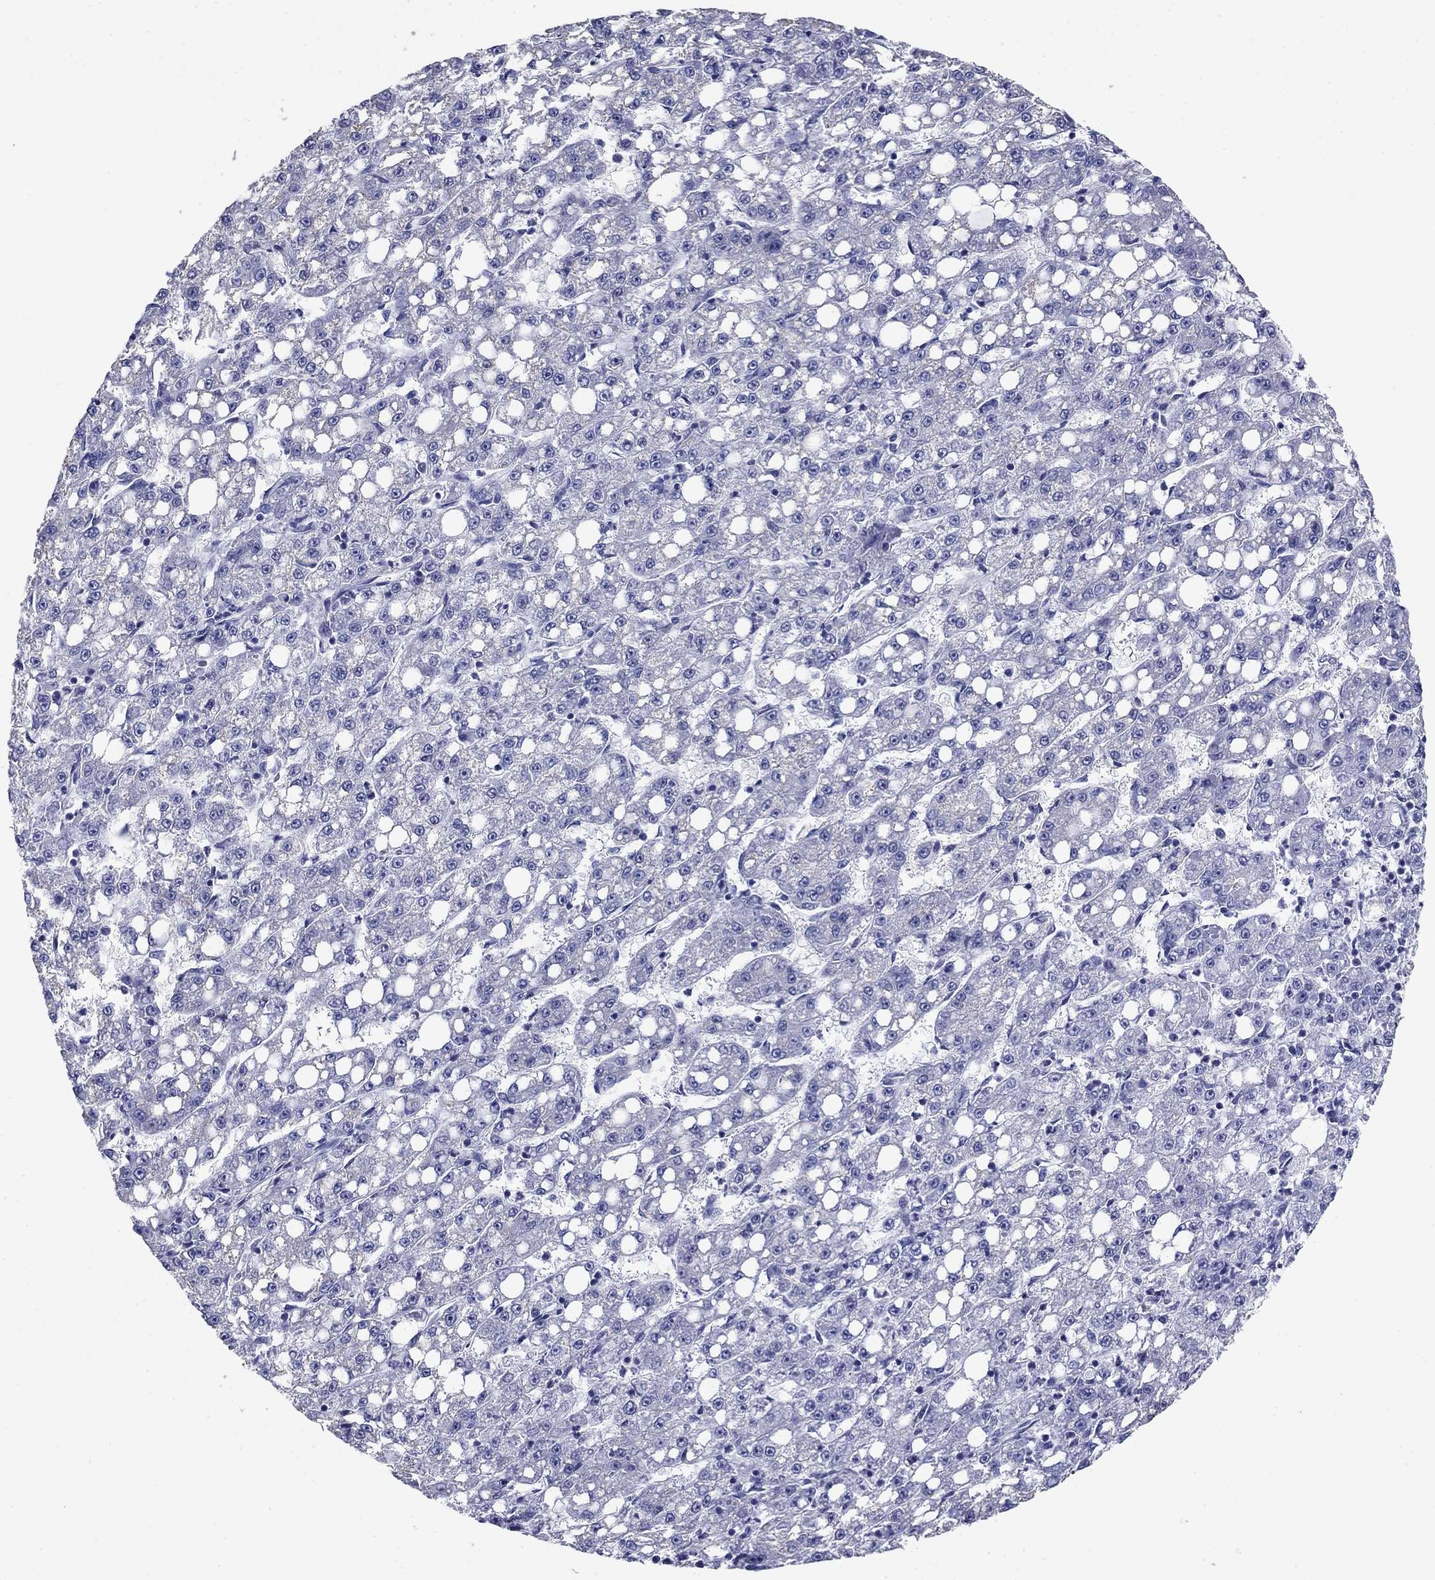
{"staining": {"intensity": "negative", "quantity": "none", "location": "none"}, "tissue": "liver cancer", "cell_type": "Tumor cells", "image_type": "cancer", "snomed": [{"axis": "morphology", "description": "Carcinoma, Hepatocellular, NOS"}, {"axis": "topography", "description": "Liver"}], "caption": "Tumor cells are negative for protein expression in human liver hepatocellular carcinoma. (DAB immunohistochemistry (IHC), high magnification).", "gene": "PRKCG", "patient": {"sex": "female", "age": 65}}